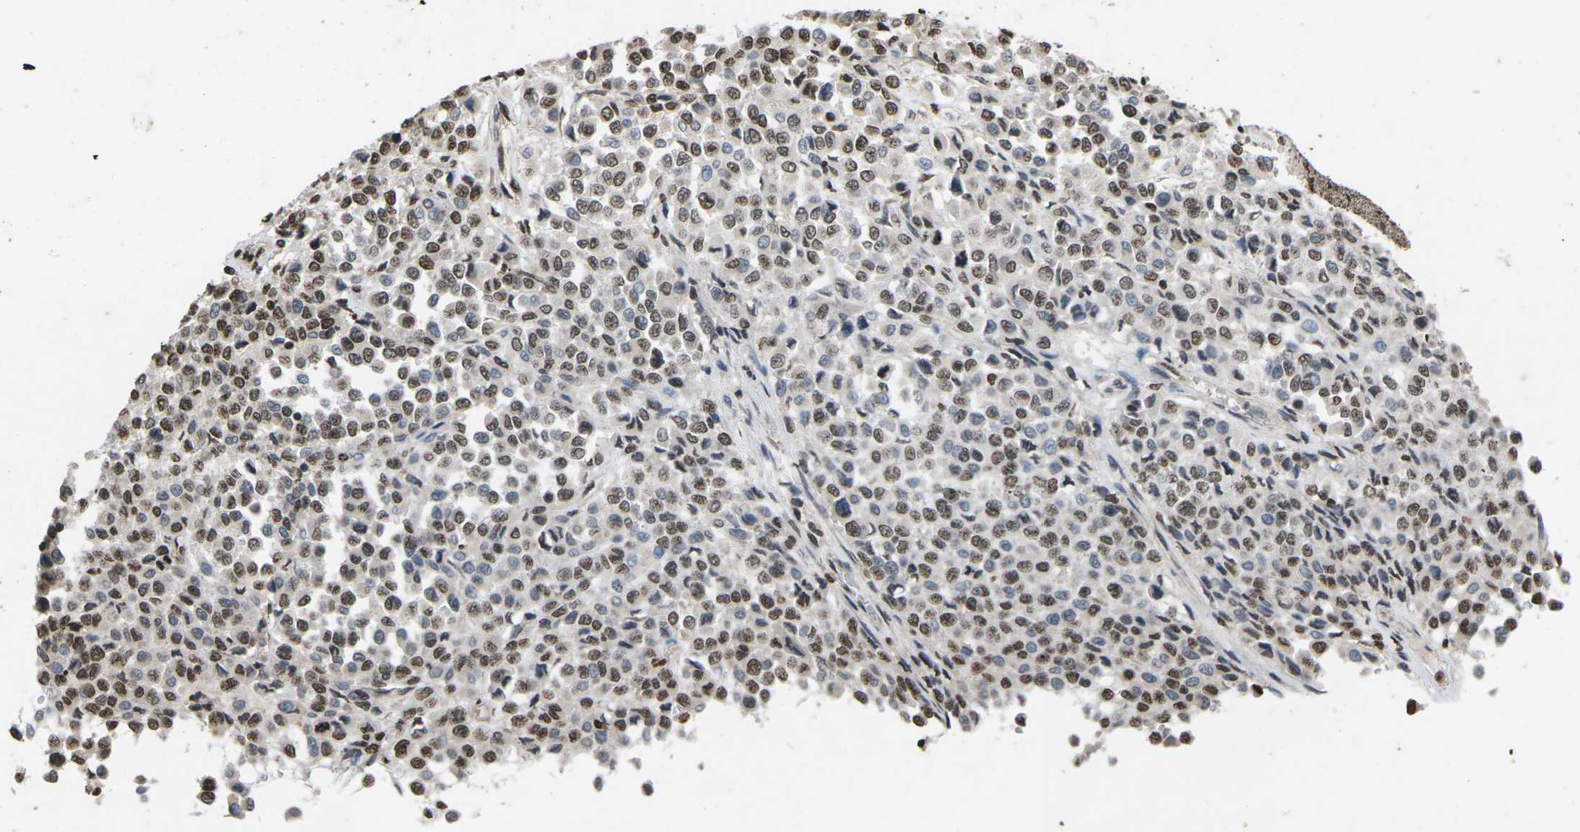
{"staining": {"intensity": "weak", "quantity": ">75%", "location": "nuclear"}, "tissue": "melanoma", "cell_type": "Tumor cells", "image_type": "cancer", "snomed": [{"axis": "morphology", "description": "Malignant melanoma, Metastatic site"}, {"axis": "topography", "description": "Pancreas"}], "caption": "IHC of melanoma exhibits low levels of weak nuclear expression in about >75% of tumor cells.", "gene": "EMSY", "patient": {"sex": "female", "age": 30}}